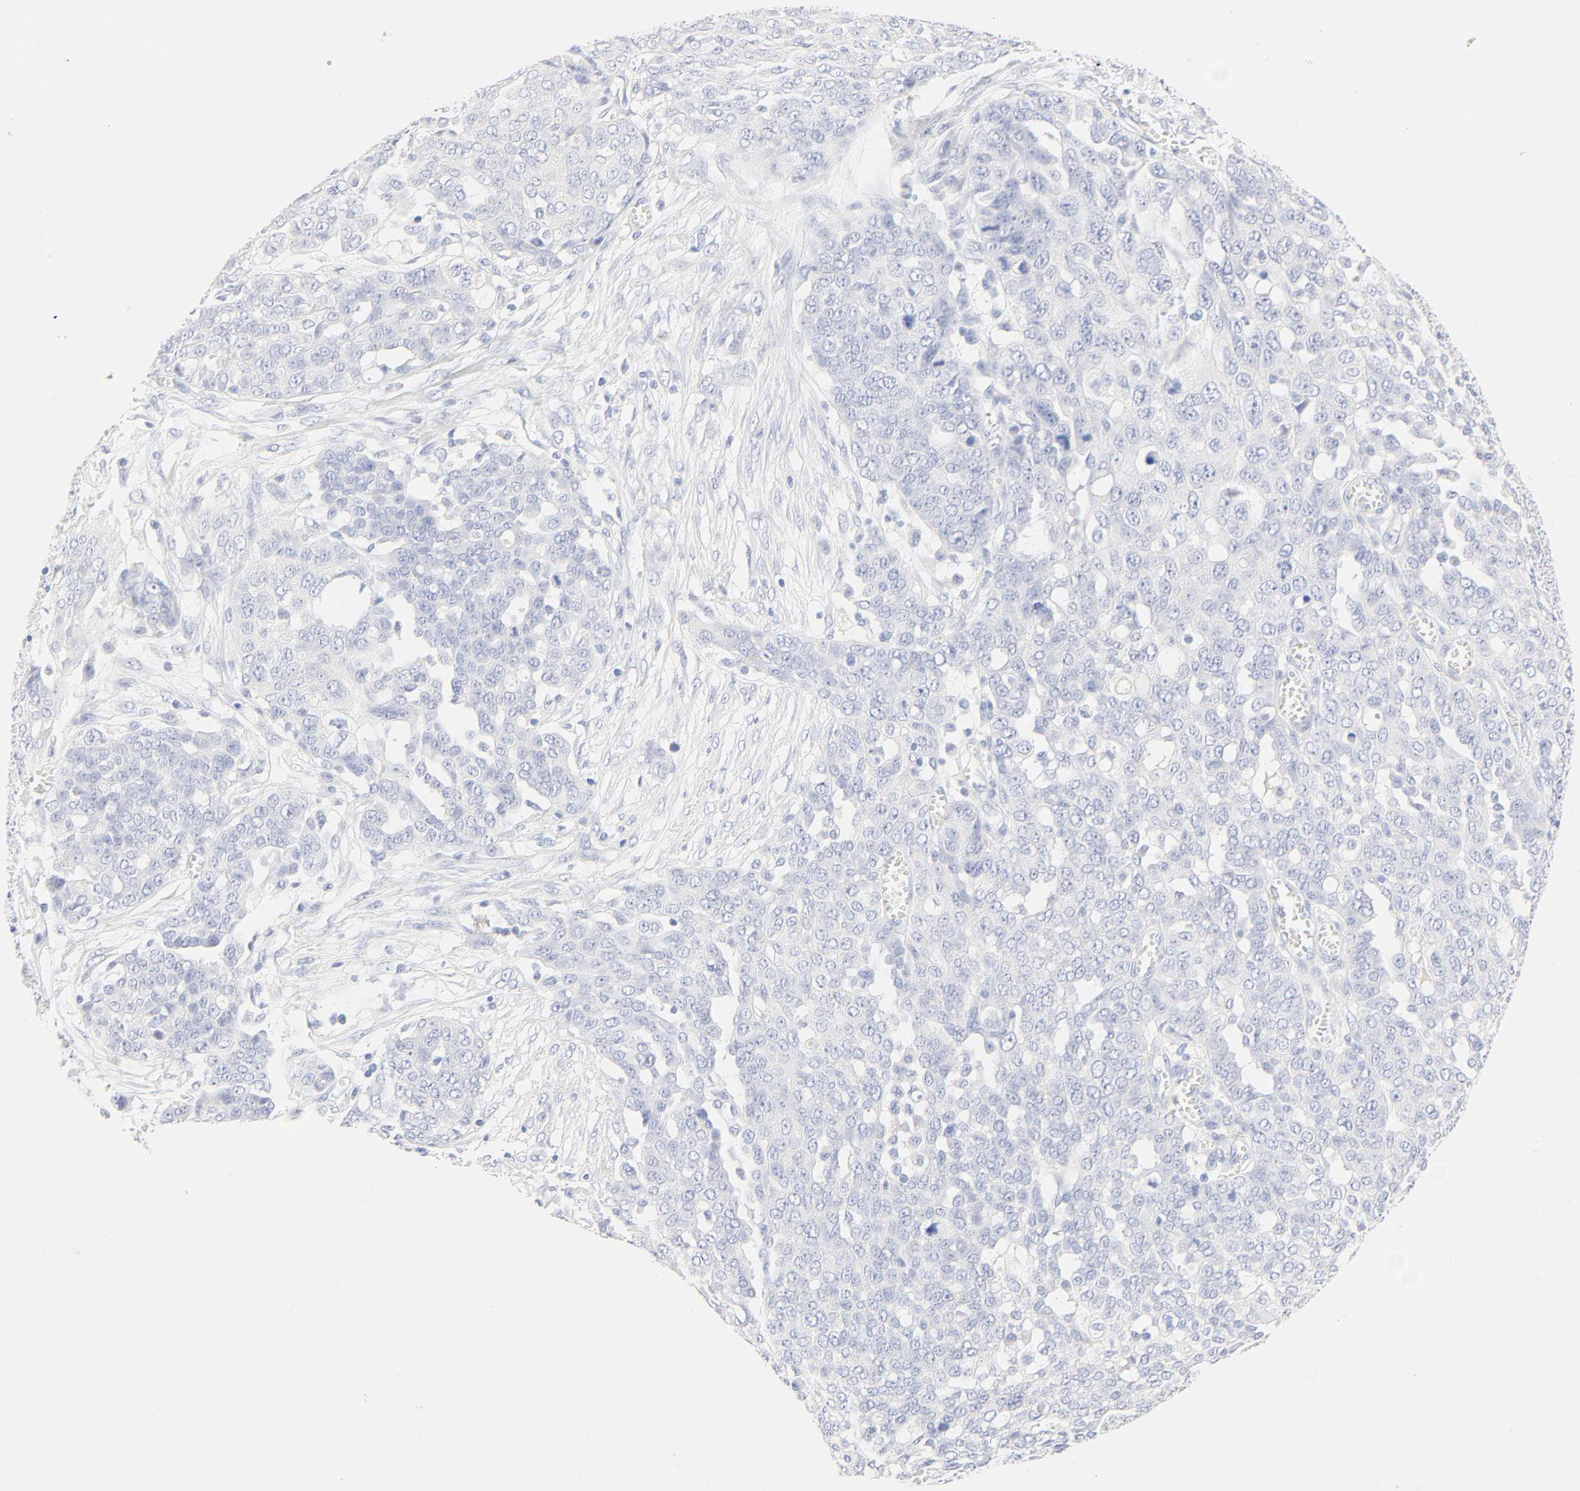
{"staining": {"intensity": "negative", "quantity": "none", "location": "none"}, "tissue": "ovarian cancer", "cell_type": "Tumor cells", "image_type": "cancer", "snomed": [{"axis": "morphology", "description": "Cystadenocarcinoma, serous, NOS"}, {"axis": "topography", "description": "Soft tissue"}, {"axis": "topography", "description": "Ovary"}], "caption": "A high-resolution image shows IHC staining of ovarian cancer (serous cystadenocarcinoma), which exhibits no significant expression in tumor cells.", "gene": "SLCO1B3", "patient": {"sex": "female", "age": 57}}